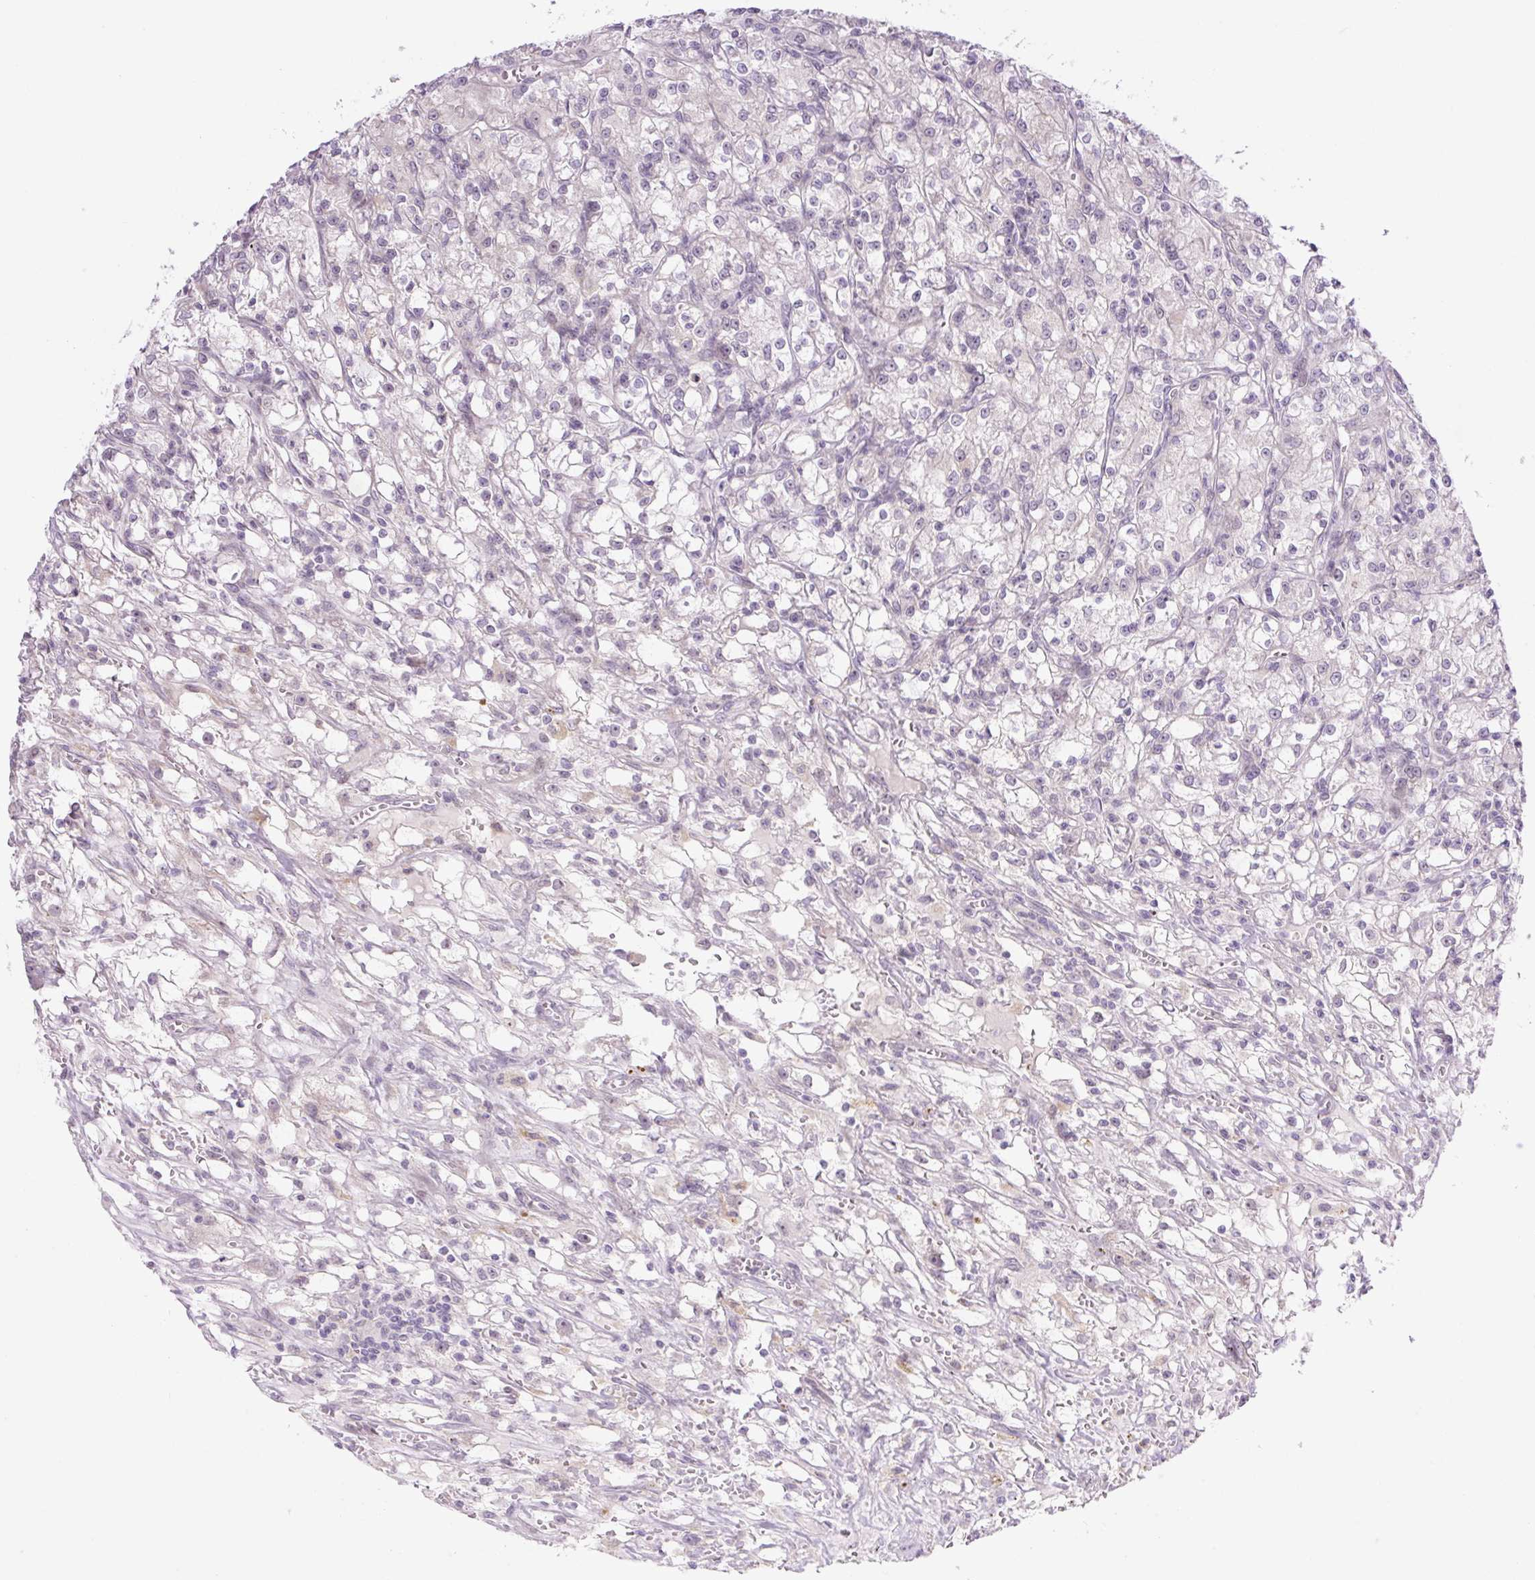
{"staining": {"intensity": "negative", "quantity": "none", "location": "none"}, "tissue": "renal cancer", "cell_type": "Tumor cells", "image_type": "cancer", "snomed": [{"axis": "morphology", "description": "Adenocarcinoma, NOS"}, {"axis": "topography", "description": "Kidney"}], "caption": "Immunohistochemistry (IHC) micrograph of neoplastic tissue: renal cancer stained with DAB (3,3'-diaminobenzidine) displays no significant protein expression in tumor cells. (DAB (3,3'-diaminobenzidine) immunohistochemistry with hematoxylin counter stain).", "gene": "ICE1", "patient": {"sex": "female", "age": 59}}